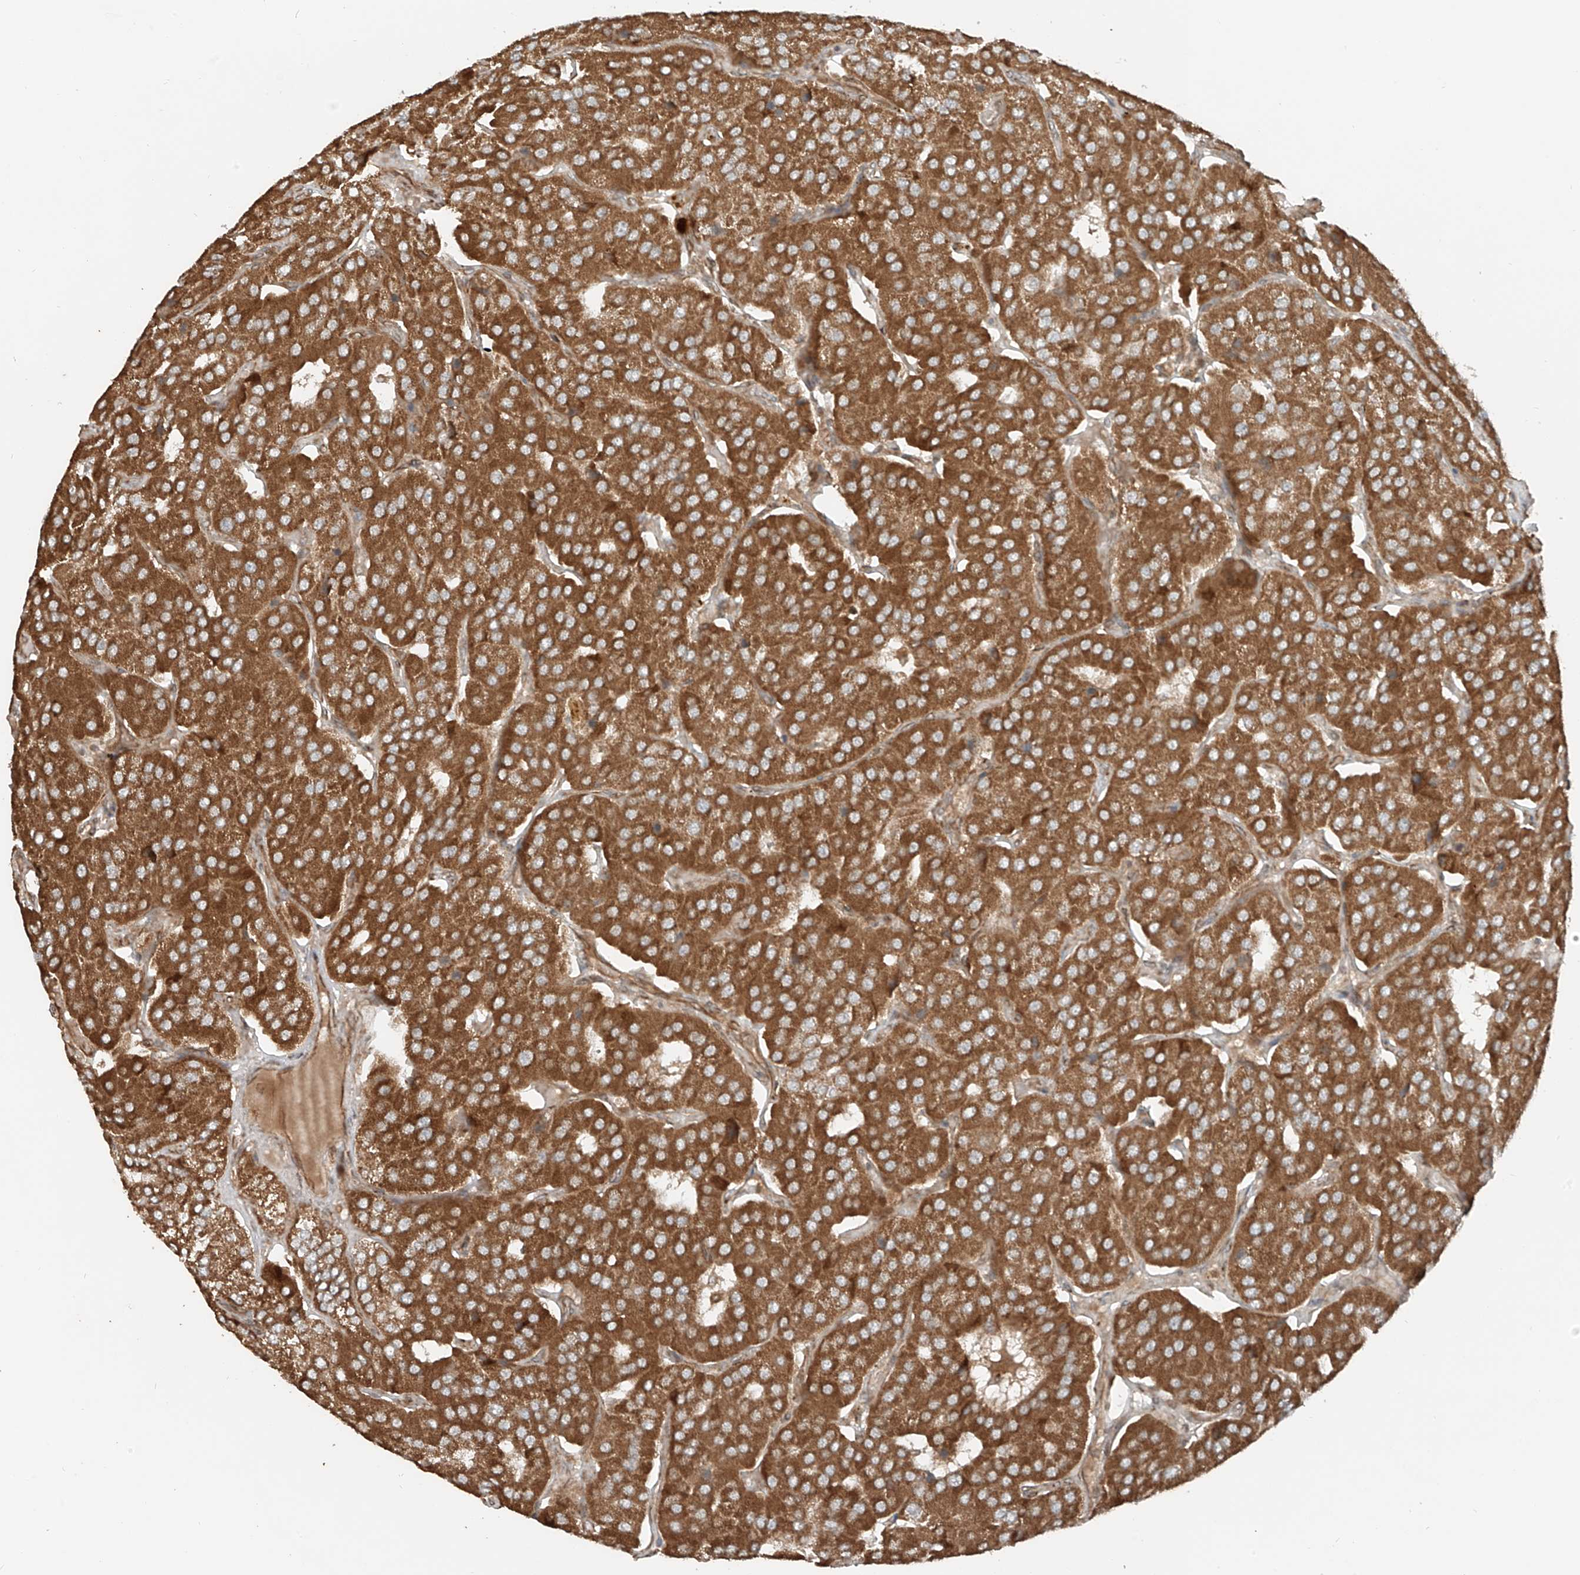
{"staining": {"intensity": "moderate", "quantity": ">75%", "location": "cytoplasmic/membranous"}, "tissue": "parathyroid gland", "cell_type": "Glandular cells", "image_type": "normal", "snomed": [{"axis": "morphology", "description": "Normal tissue, NOS"}, {"axis": "morphology", "description": "Adenoma, NOS"}, {"axis": "topography", "description": "Parathyroid gland"}], "caption": "An immunohistochemistry (IHC) histopathology image of normal tissue is shown. Protein staining in brown shows moderate cytoplasmic/membranous positivity in parathyroid gland within glandular cells. The staining is performed using DAB brown chromogen to label protein expression. The nuclei are counter-stained blue using hematoxylin.", "gene": "ANKZF1", "patient": {"sex": "female", "age": 86}}